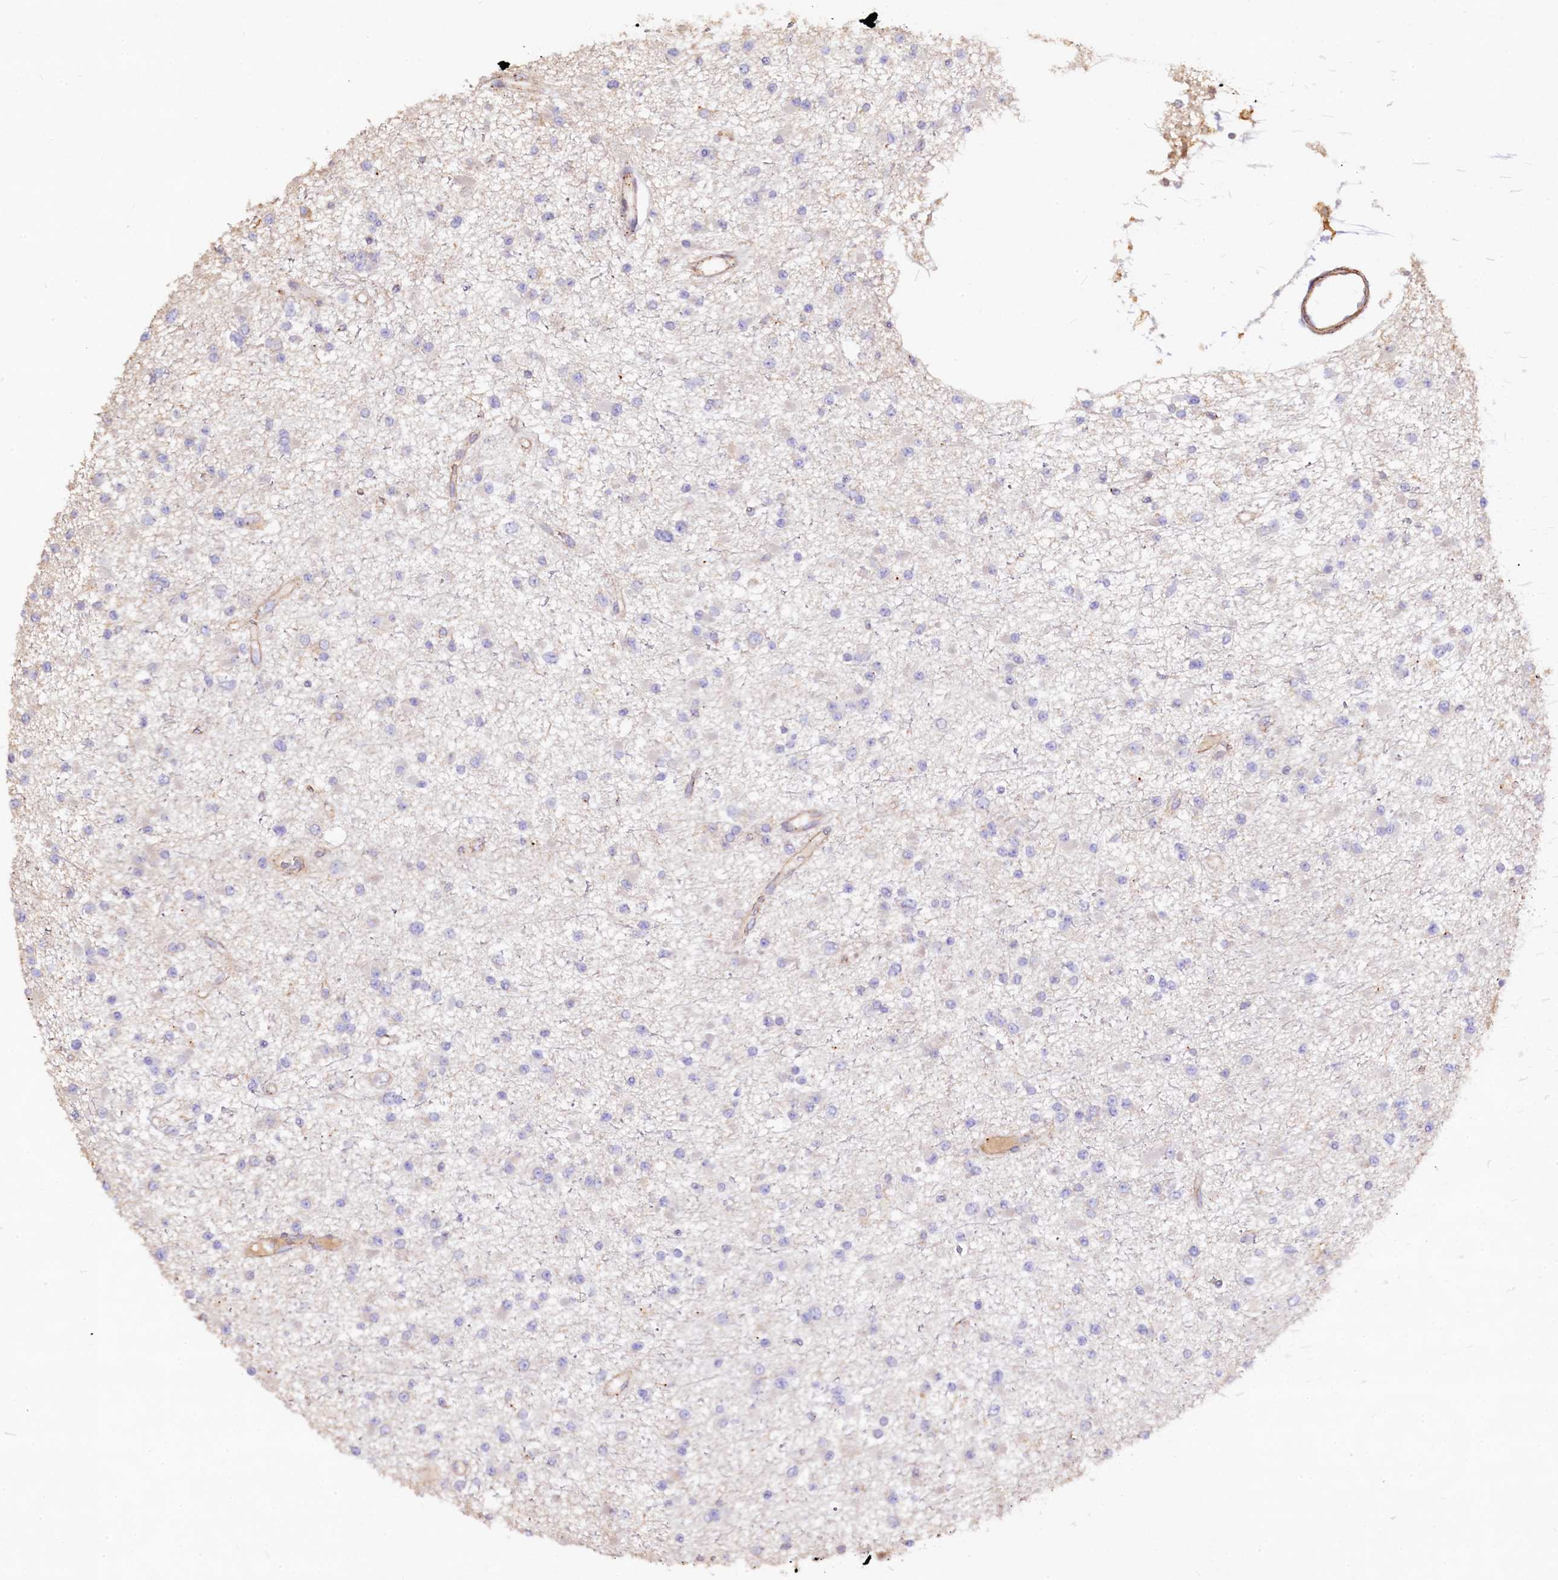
{"staining": {"intensity": "negative", "quantity": "none", "location": "none"}, "tissue": "glioma", "cell_type": "Tumor cells", "image_type": "cancer", "snomed": [{"axis": "morphology", "description": "Glioma, malignant, Low grade"}, {"axis": "topography", "description": "Brain"}], "caption": "This is an immunohistochemistry (IHC) image of human low-grade glioma (malignant). There is no expression in tumor cells.", "gene": "KLHDC4", "patient": {"sex": "female", "age": 22}}